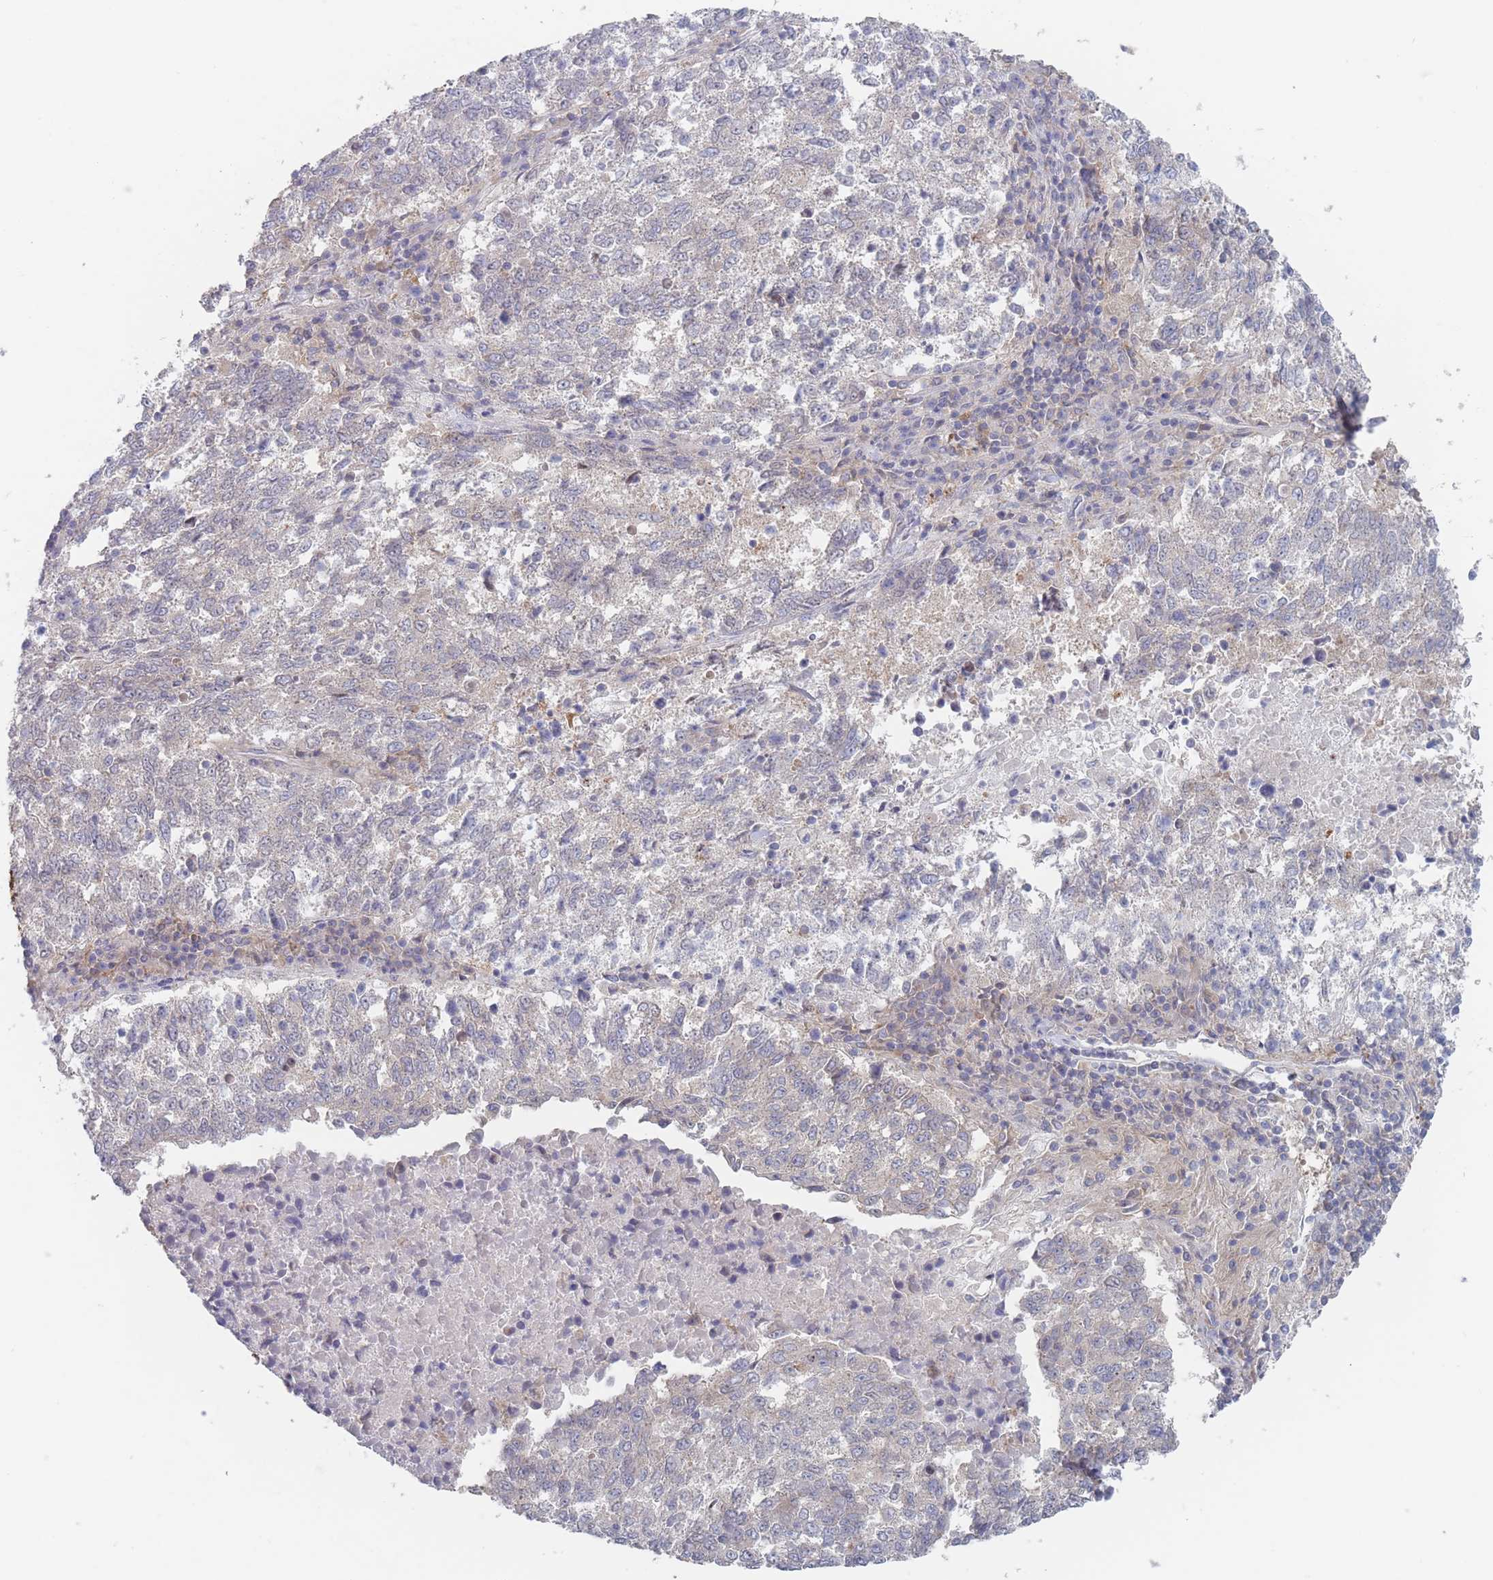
{"staining": {"intensity": "negative", "quantity": "none", "location": "none"}, "tissue": "lung cancer", "cell_type": "Tumor cells", "image_type": "cancer", "snomed": [{"axis": "morphology", "description": "Squamous cell carcinoma, NOS"}, {"axis": "topography", "description": "Lung"}], "caption": "DAB (3,3'-diaminobenzidine) immunohistochemical staining of lung cancer (squamous cell carcinoma) exhibits no significant positivity in tumor cells.", "gene": "EFCC1", "patient": {"sex": "male", "age": 73}}